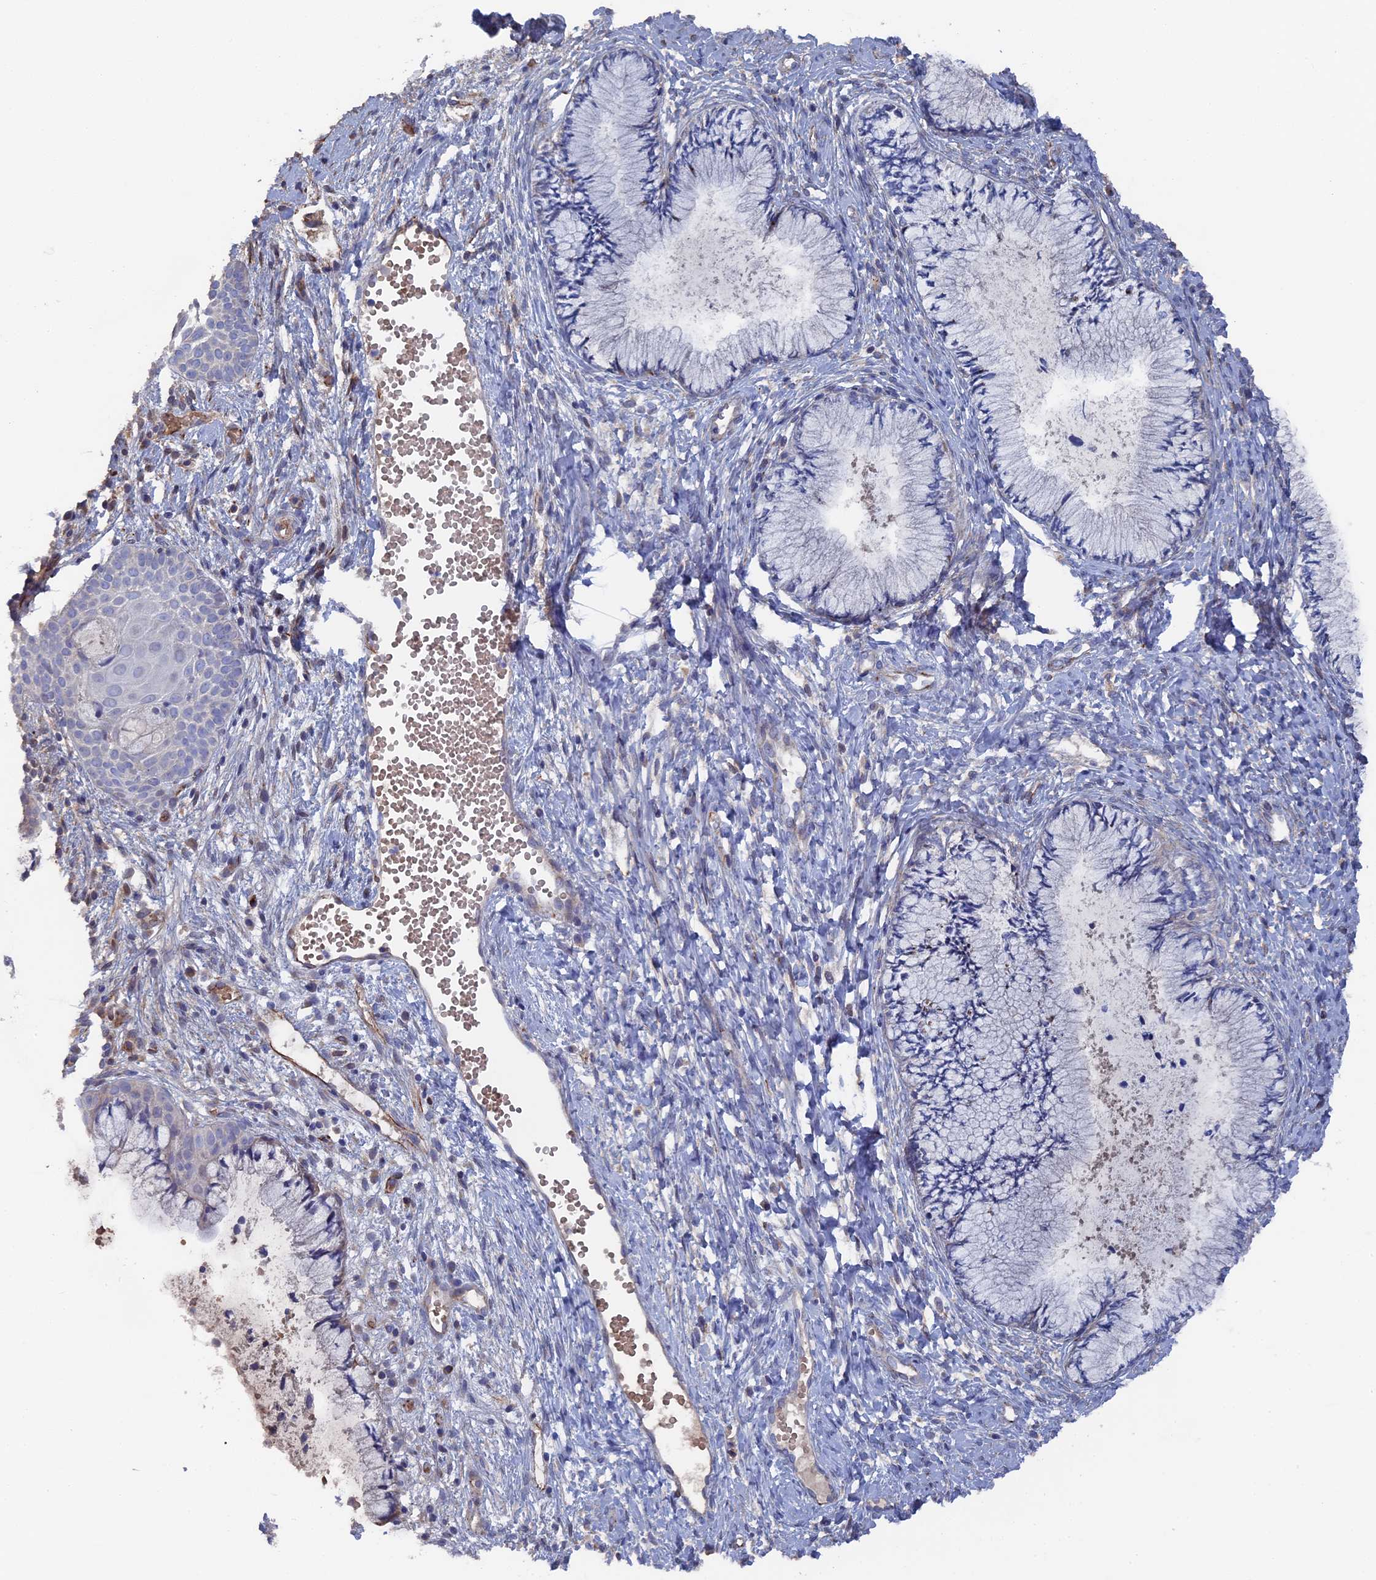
{"staining": {"intensity": "negative", "quantity": "none", "location": "none"}, "tissue": "cervix", "cell_type": "Glandular cells", "image_type": "normal", "snomed": [{"axis": "morphology", "description": "Normal tissue, NOS"}, {"axis": "topography", "description": "Cervix"}], "caption": "Immunohistochemical staining of unremarkable cervix demonstrates no significant expression in glandular cells.", "gene": "SMG9", "patient": {"sex": "female", "age": 42}}